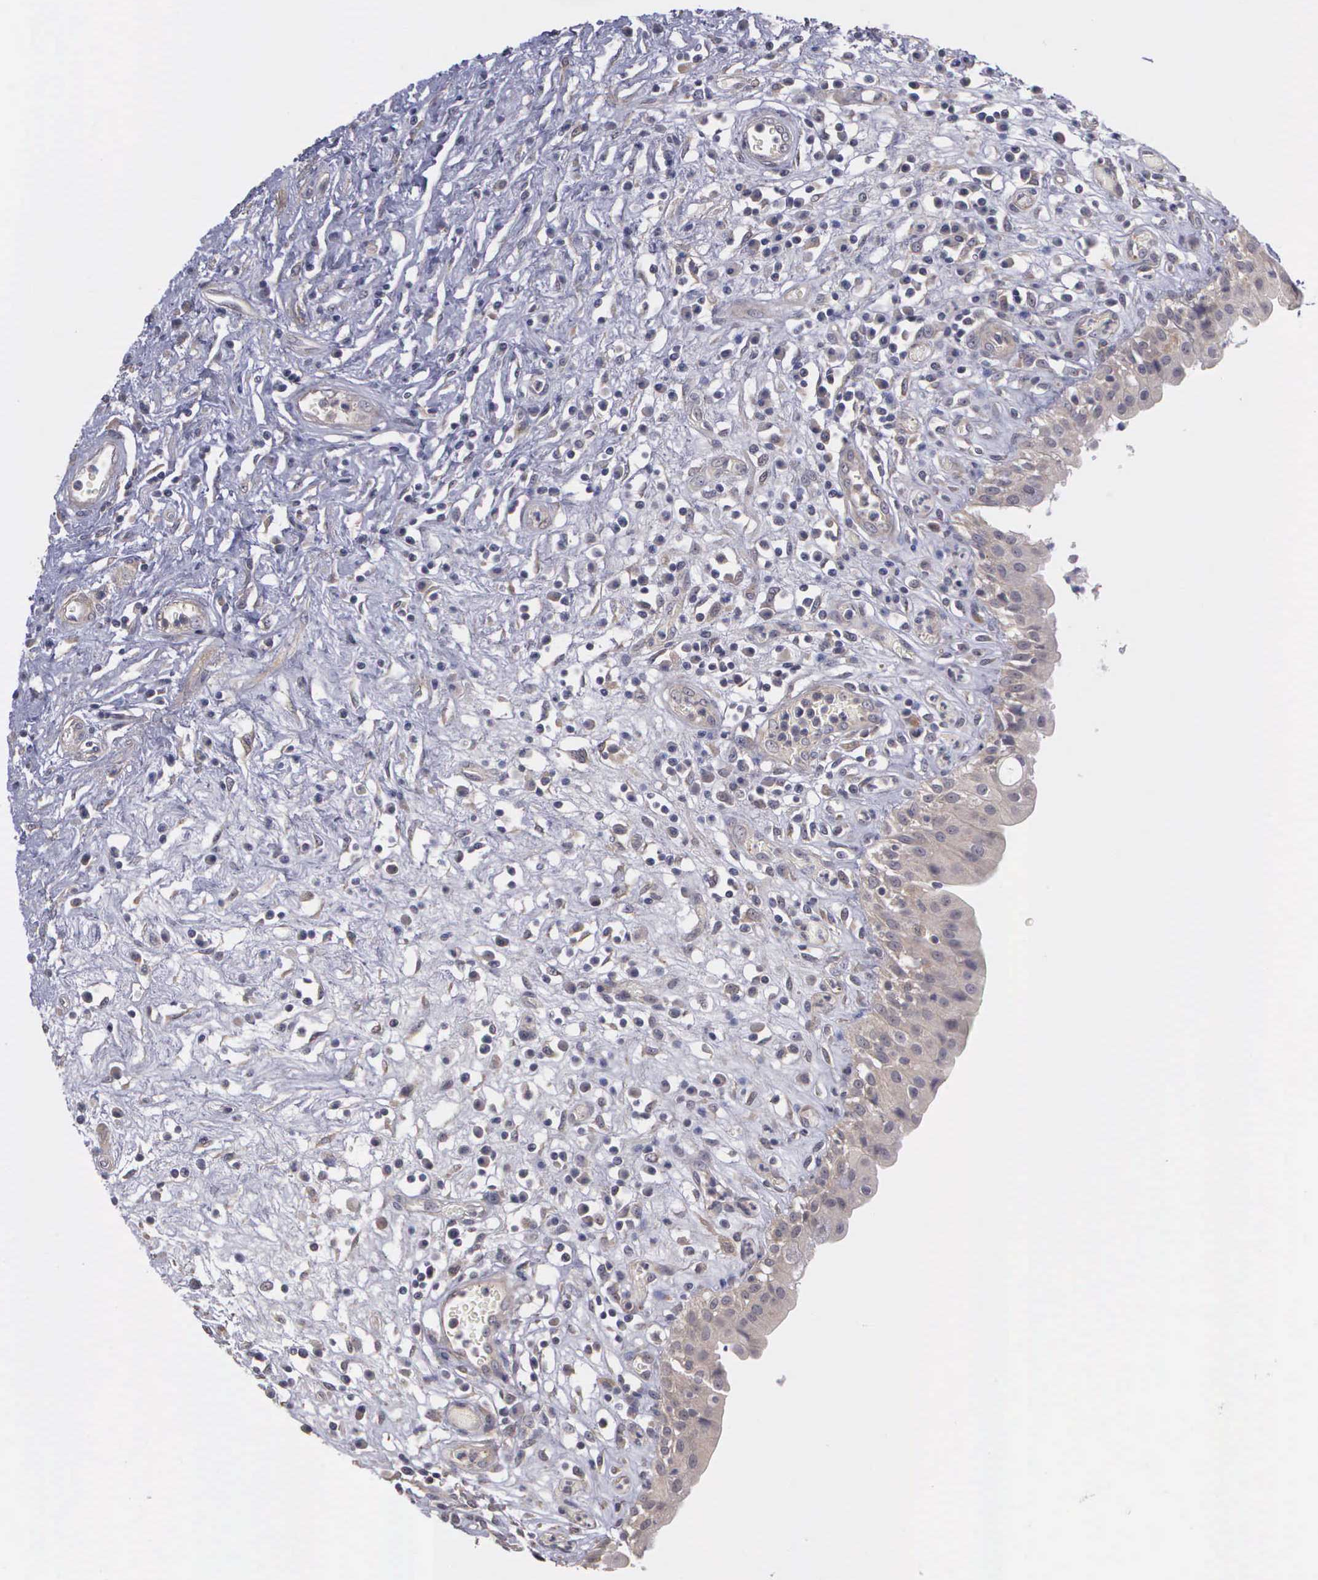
{"staining": {"intensity": "negative", "quantity": "none", "location": "none"}, "tissue": "urinary bladder", "cell_type": "Urothelial cells", "image_type": "normal", "snomed": [{"axis": "morphology", "description": "Normal tissue, NOS"}, {"axis": "topography", "description": "Urinary bladder"}], "caption": "Benign urinary bladder was stained to show a protein in brown. There is no significant positivity in urothelial cells. Nuclei are stained in blue.", "gene": "RTL10", "patient": {"sex": "female", "age": 85}}